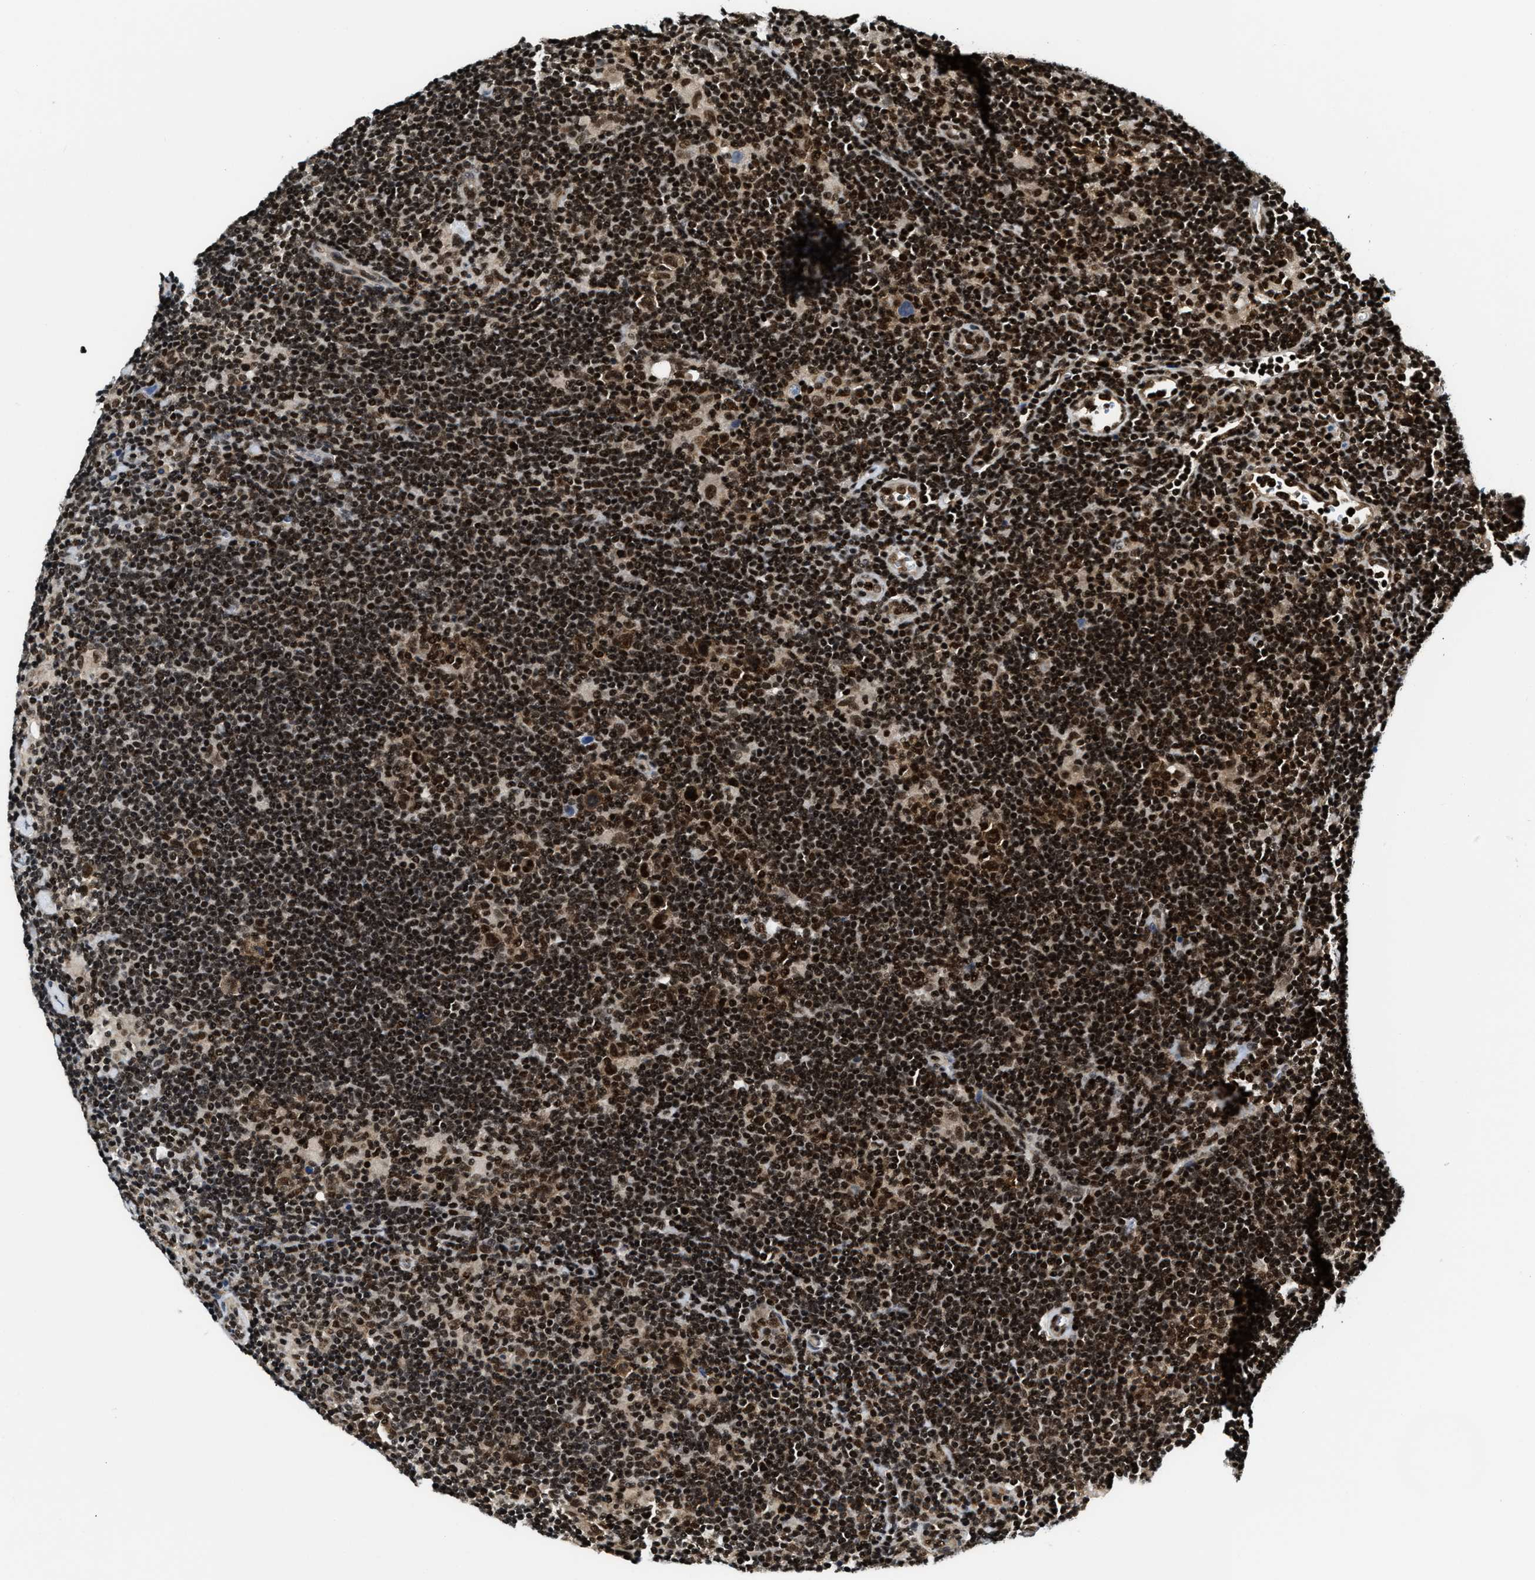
{"staining": {"intensity": "strong", "quantity": ">75%", "location": "nuclear"}, "tissue": "lymphoma", "cell_type": "Tumor cells", "image_type": "cancer", "snomed": [{"axis": "morphology", "description": "Hodgkin's disease, NOS"}, {"axis": "topography", "description": "Lymph node"}], "caption": "A high-resolution micrograph shows immunohistochemistry (IHC) staining of Hodgkin's disease, which demonstrates strong nuclear positivity in approximately >75% of tumor cells.", "gene": "CCNDBP1", "patient": {"sex": "female", "age": 57}}